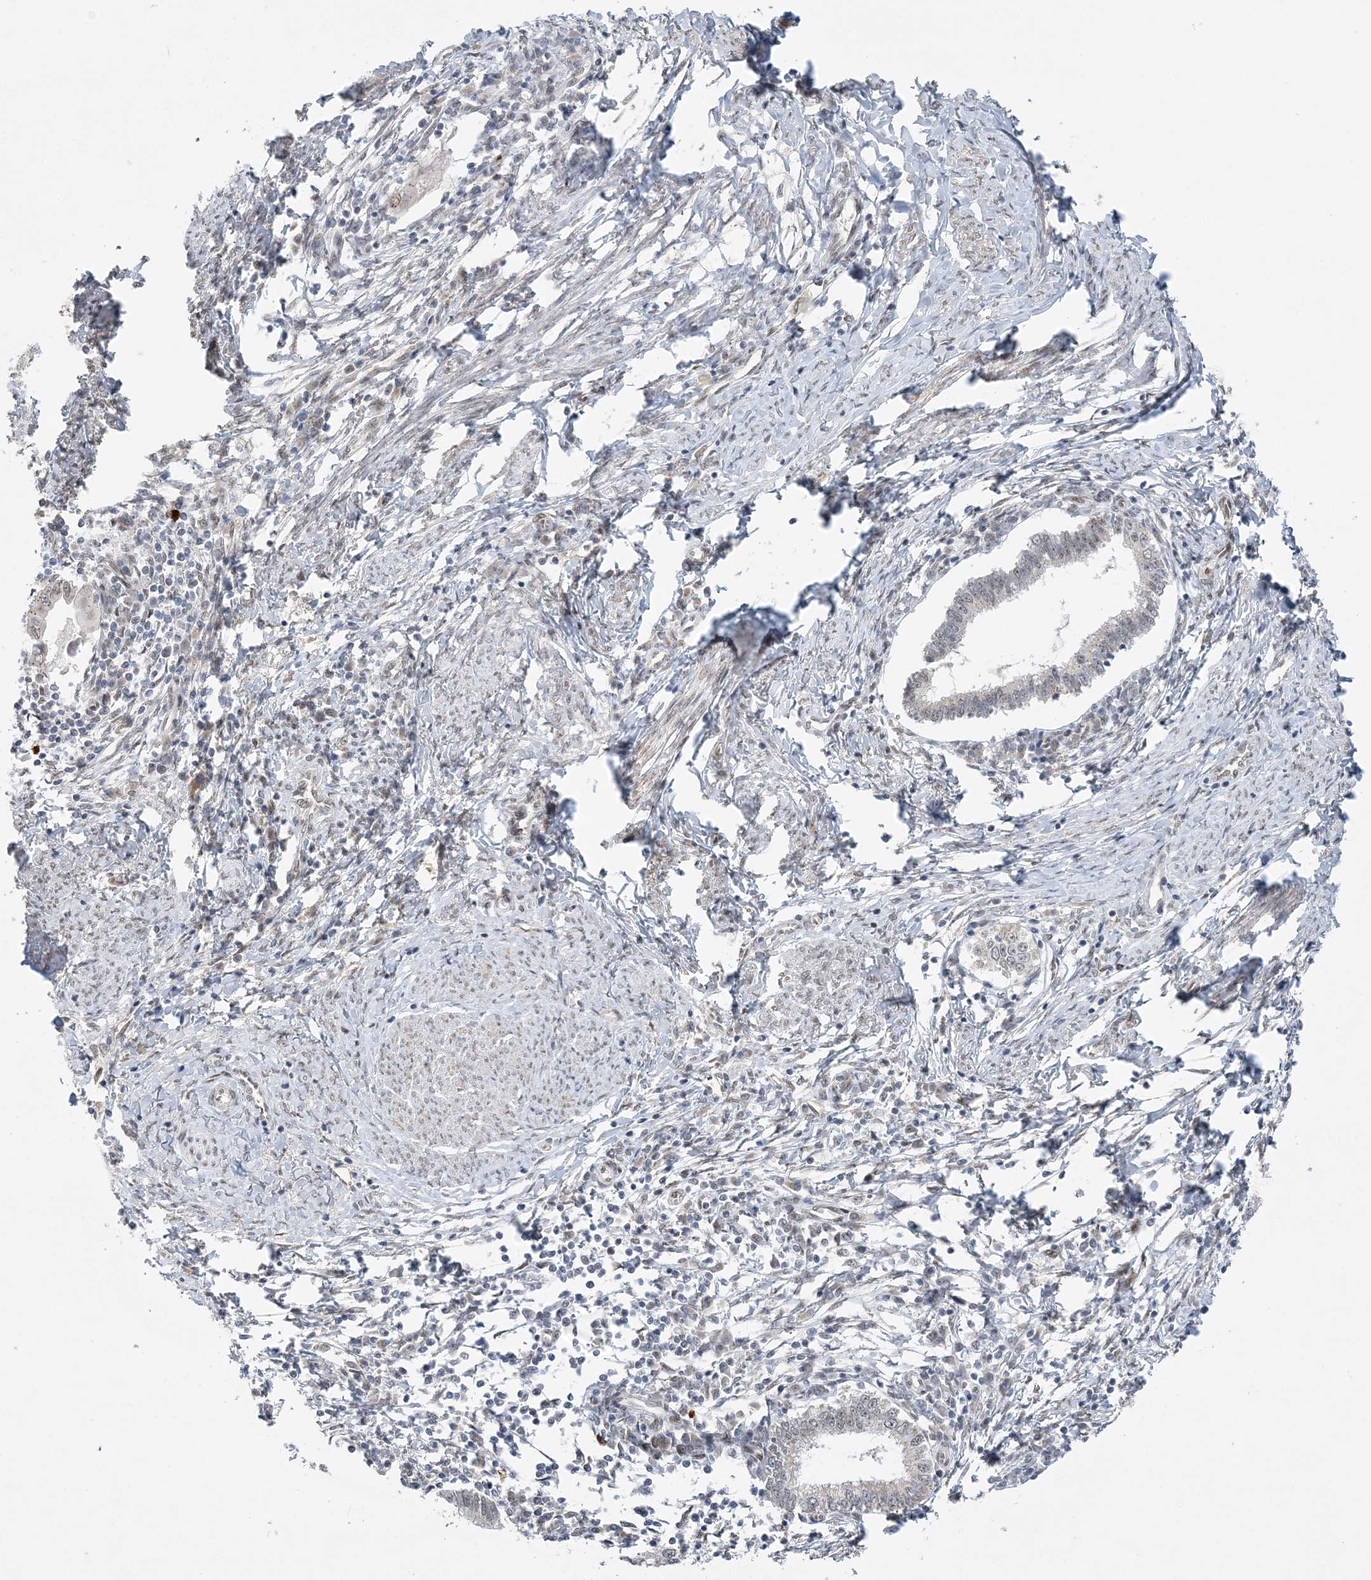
{"staining": {"intensity": "negative", "quantity": "none", "location": "none"}, "tissue": "cervical cancer", "cell_type": "Tumor cells", "image_type": "cancer", "snomed": [{"axis": "morphology", "description": "Adenocarcinoma, NOS"}, {"axis": "topography", "description": "Cervix"}], "caption": "DAB (3,3'-diaminobenzidine) immunohistochemical staining of cervical cancer reveals no significant staining in tumor cells.", "gene": "WAC", "patient": {"sex": "female", "age": 36}}